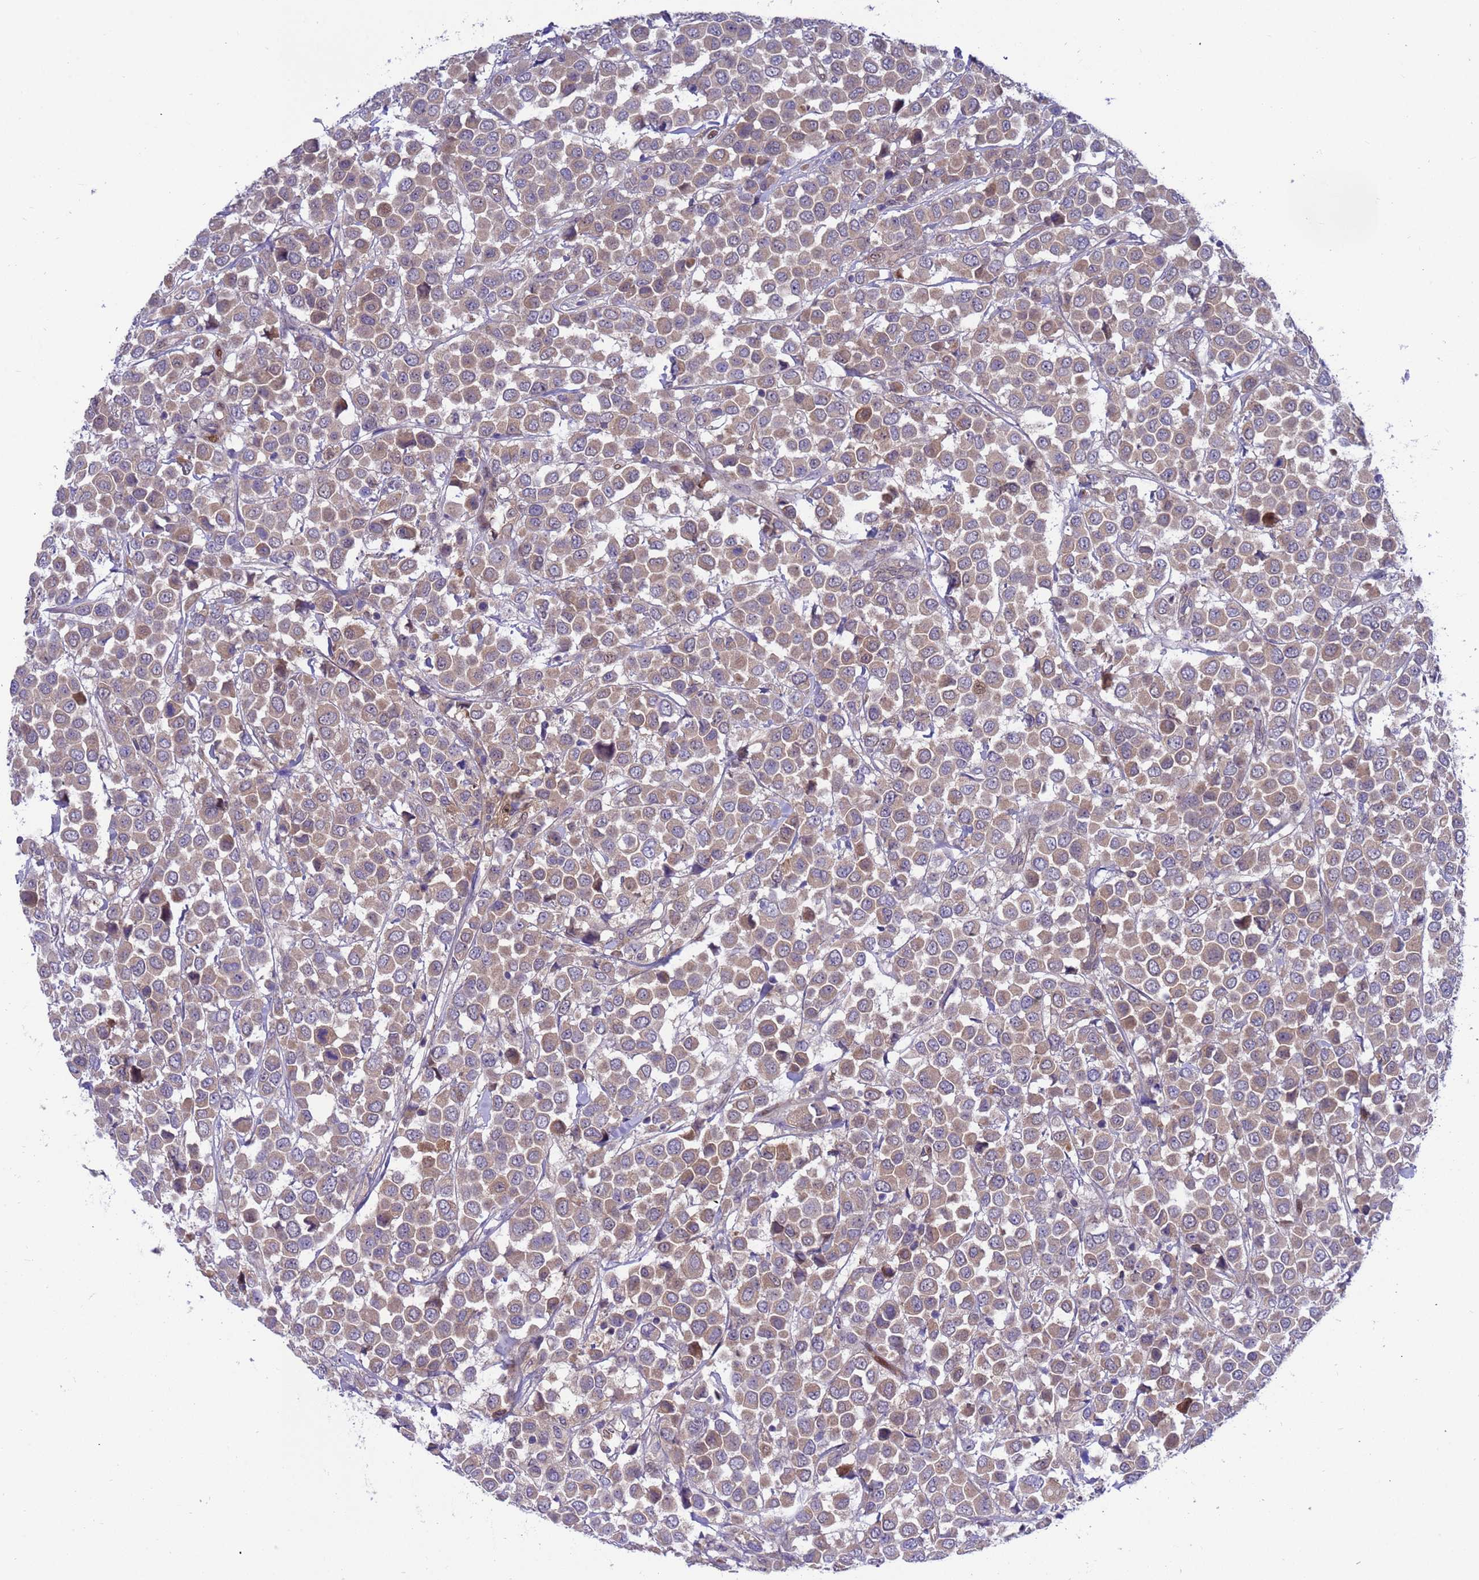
{"staining": {"intensity": "weak", "quantity": ">75%", "location": "cytoplasmic/membranous"}, "tissue": "breast cancer", "cell_type": "Tumor cells", "image_type": "cancer", "snomed": [{"axis": "morphology", "description": "Duct carcinoma"}, {"axis": "topography", "description": "Breast"}], "caption": "Tumor cells show low levels of weak cytoplasmic/membranous positivity in about >75% of cells in invasive ductal carcinoma (breast). The protein is shown in brown color, while the nuclei are stained blue.", "gene": "FOXRED1", "patient": {"sex": "female", "age": 61}}